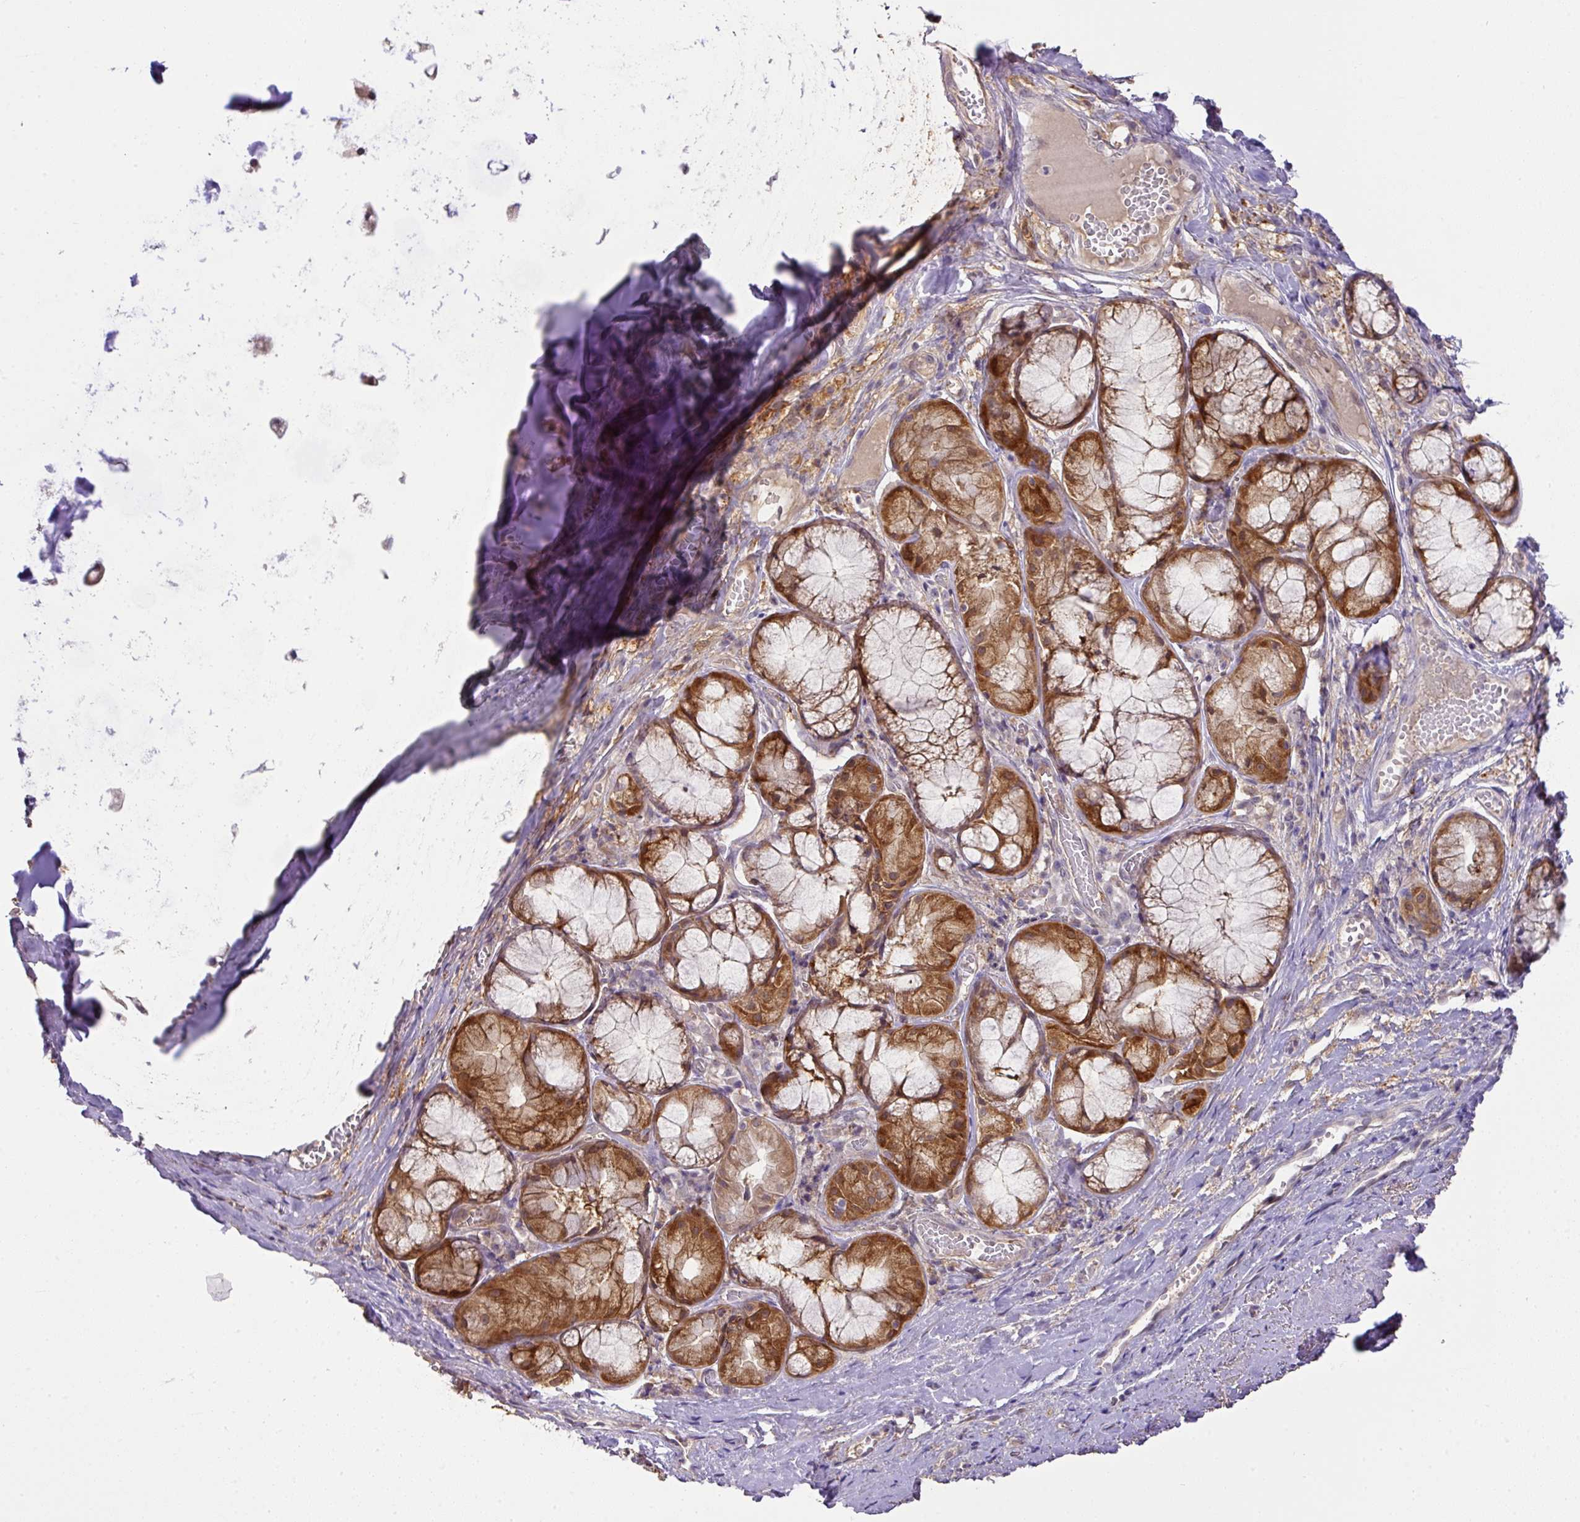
{"staining": {"intensity": "moderate", "quantity": ">75%", "location": "cytoplasmic/membranous"}, "tissue": "nasopharynx", "cell_type": "Respiratory epithelial cells", "image_type": "normal", "snomed": [{"axis": "morphology", "description": "Normal tissue, NOS"}, {"axis": "topography", "description": "Cartilage tissue"}, {"axis": "topography", "description": "Nasopharynx"}, {"axis": "topography", "description": "Thyroid gland"}], "caption": "About >75% of respiratory epithelial cells in unremarkable nasopharynx reveal moderate cytoplasmic/membranous protein expression as visualized by brown immunohistochemical staining.", "gene": "GCNT7", "patient": {"sex": "male", "age": 63}}